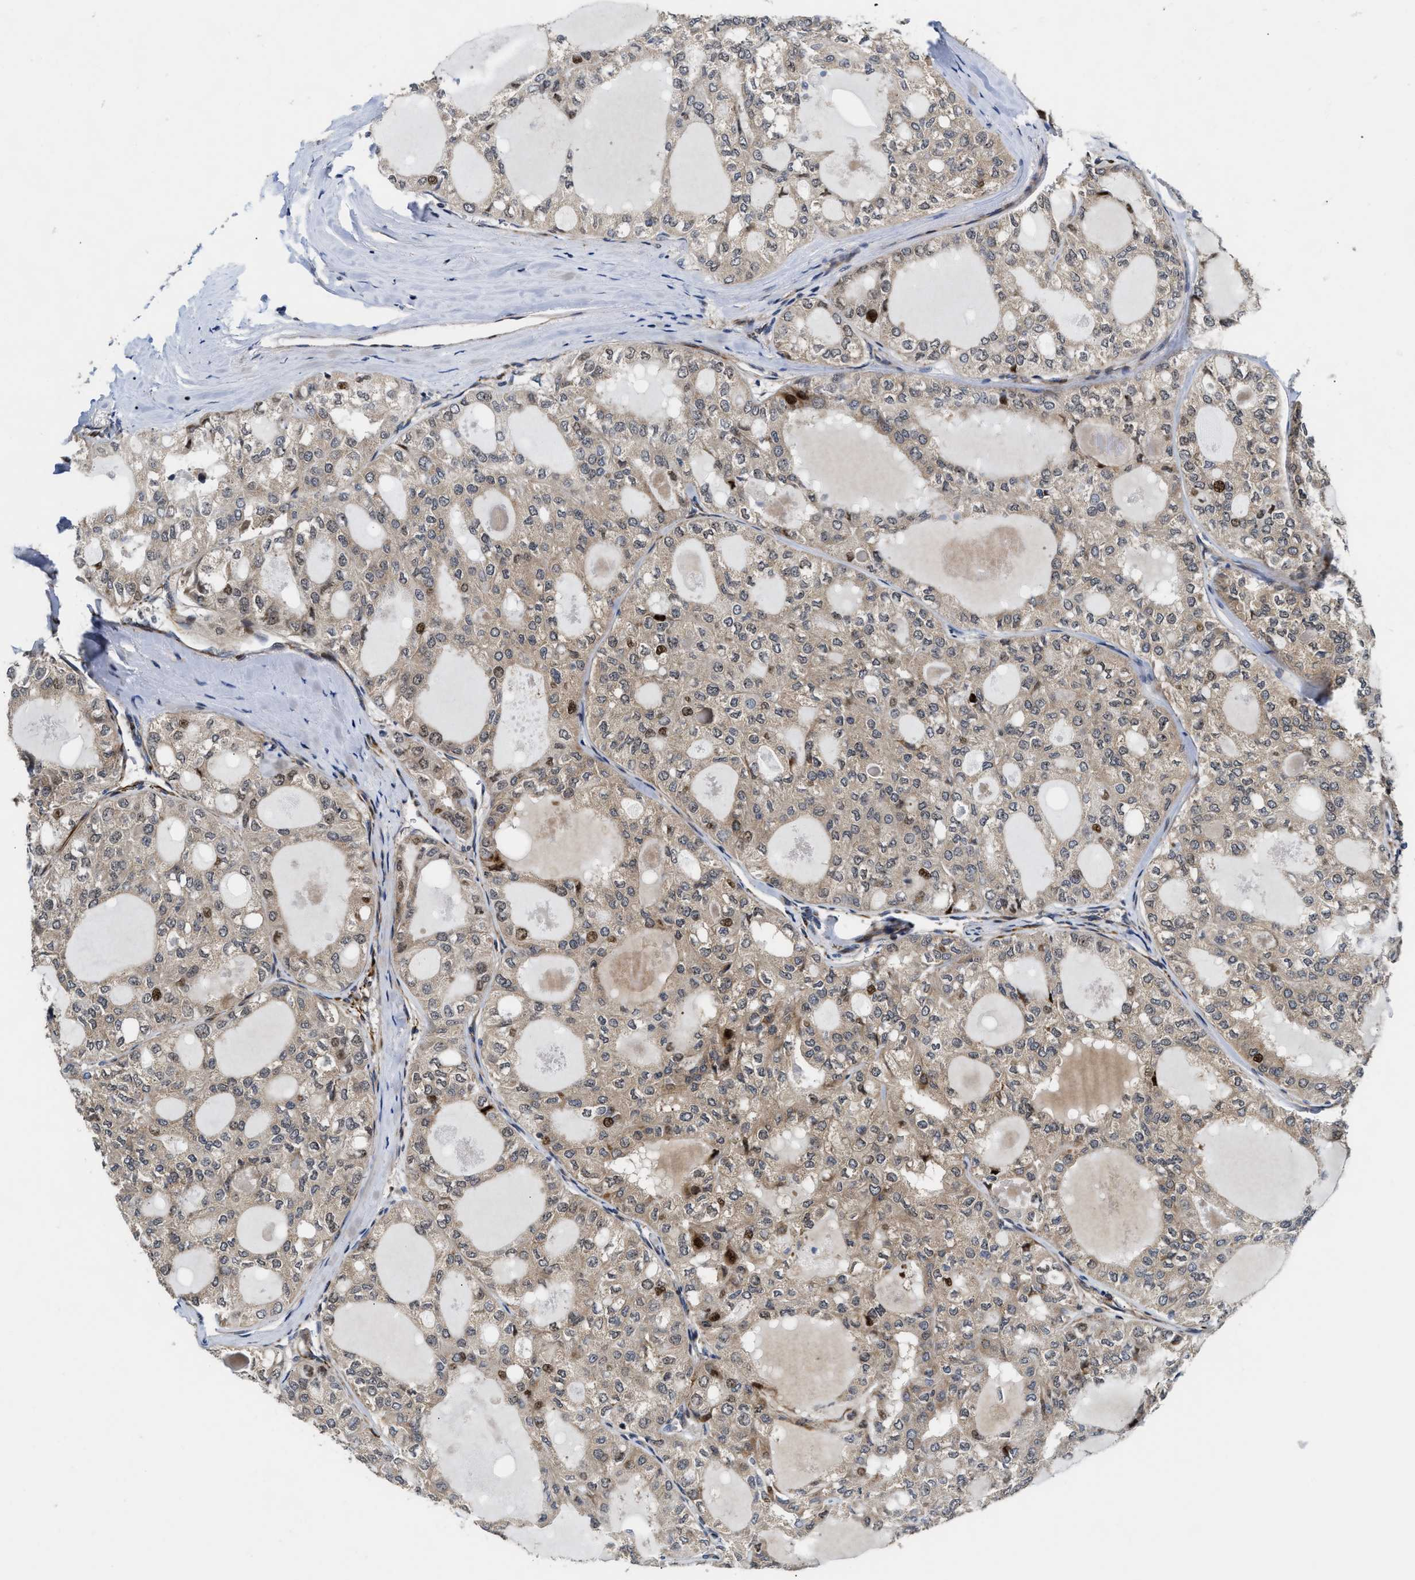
{"staining": {"intensity": "moderate", "quantity": "<25%", "location": "nuclear"}, "tissue": "thyroid cancer", "cell_type": "Tumor cells", "image_type": "cancer", "snomed": [{"axis": "morphology", "description": "Follicular adenoma carcinoma, NOS"}, {"axis": "topography", "description": "Thyroid gland"}], "caption": "Protein expression analysis of follicular adenoma carcinoma (thyroid) displays moderate nuclear positivity in approximately <25% of tumor cells.", "gene": "ALDH3A2", "patient": {"sex": "male", "age": 75}}